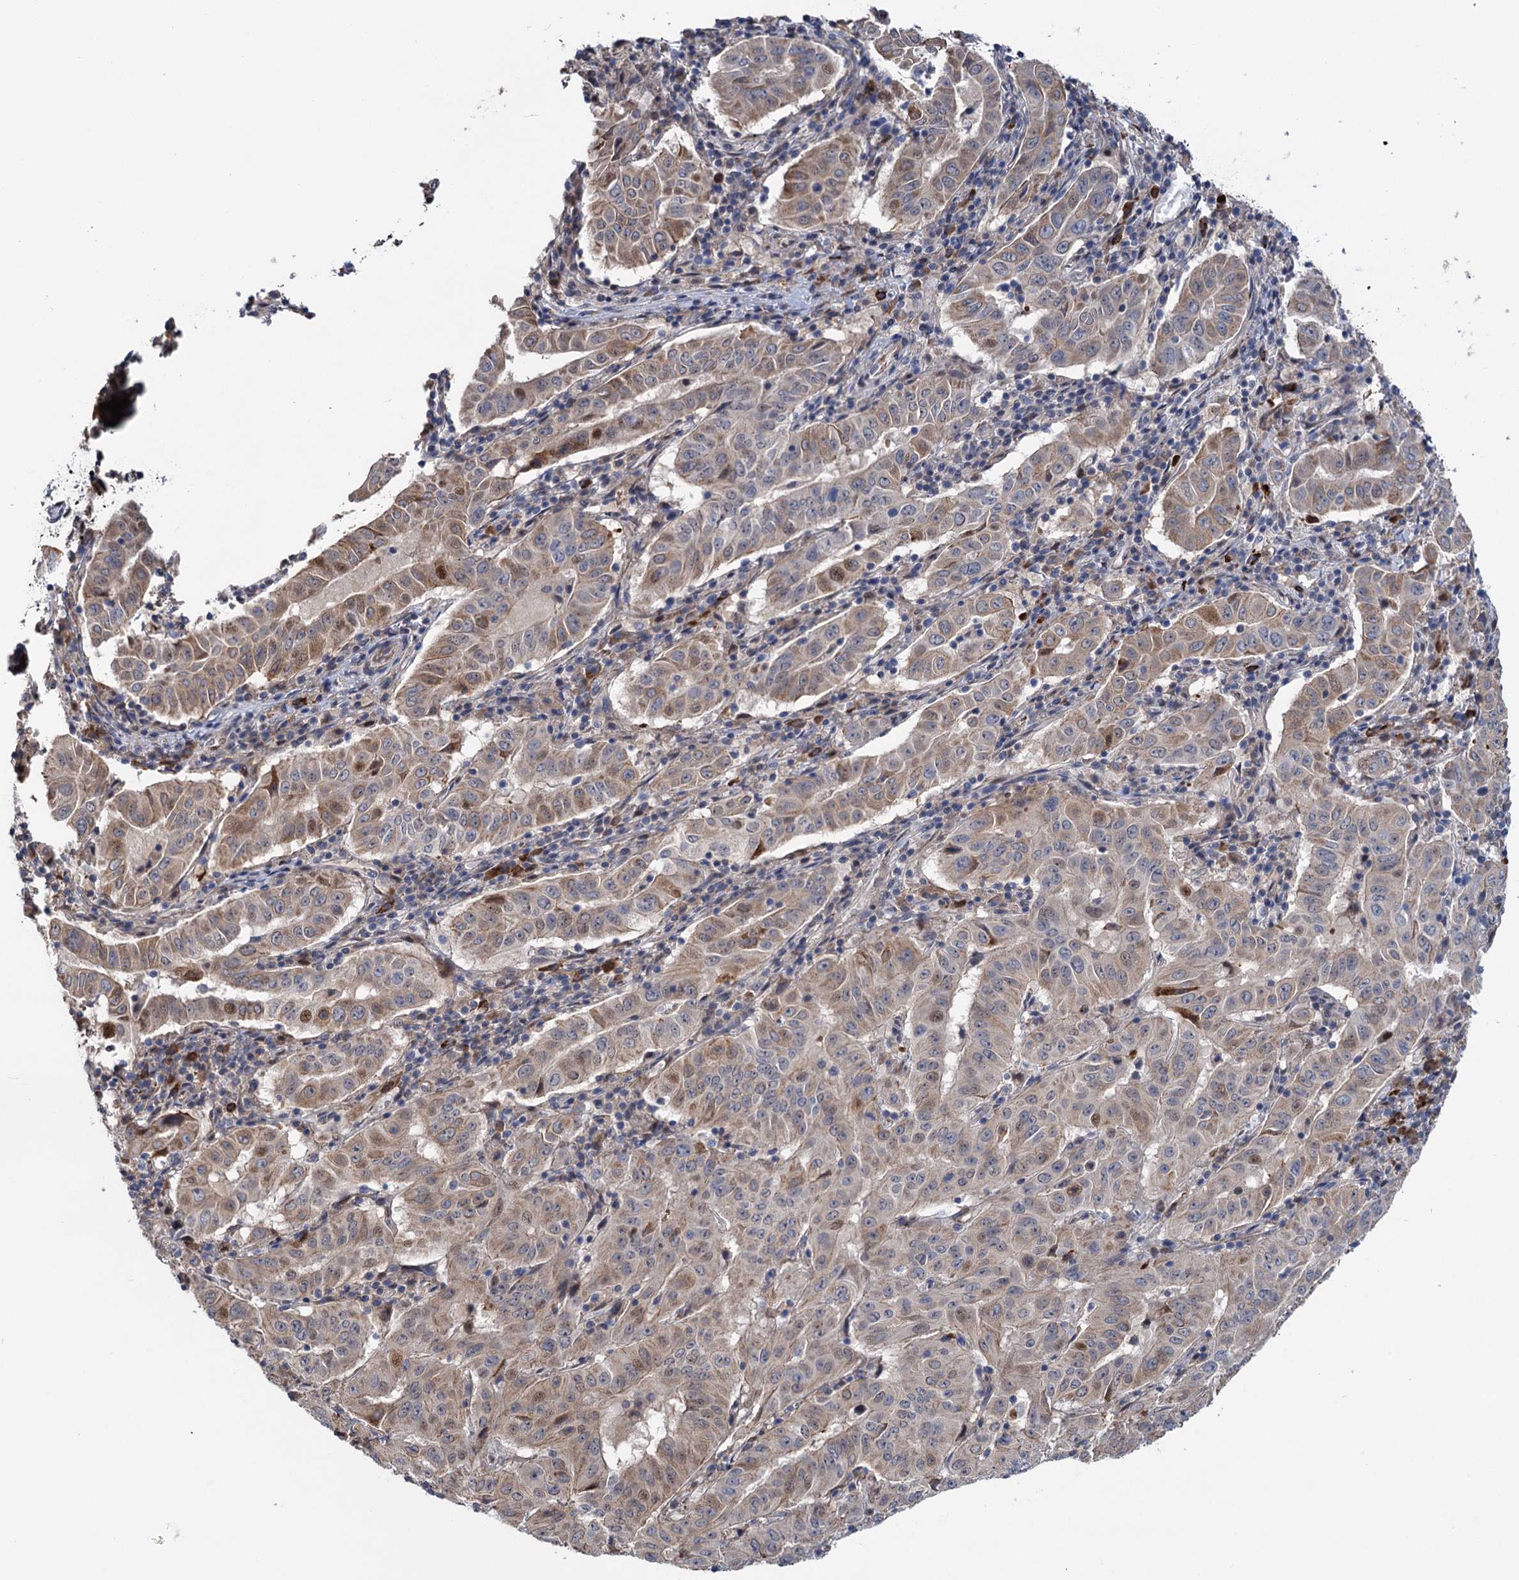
{"staining": {"intensity": "moderate", "quantity": "<25%", "location": "cytoplasmic/membranous,nuclear"}, "tissue": "pancreatic cancer", "cell_type": "Tumor cells", "image_type": "cancer", "snomed": [{"axis": "morphology", "description": "Adenocarcinoma, NOS"}, {"axis": "topography", "description": "Pancreas"}], "caption": "An image showing moderate cytoplasmic/membranous and nuclear staining in about <25% of tumor cells in pancreatic cancer (adenocarcinoma), as visualized by brown immunohistochemical staining.", "gene": "UBR1", "patient": {"sex": "male", "age": 63}}